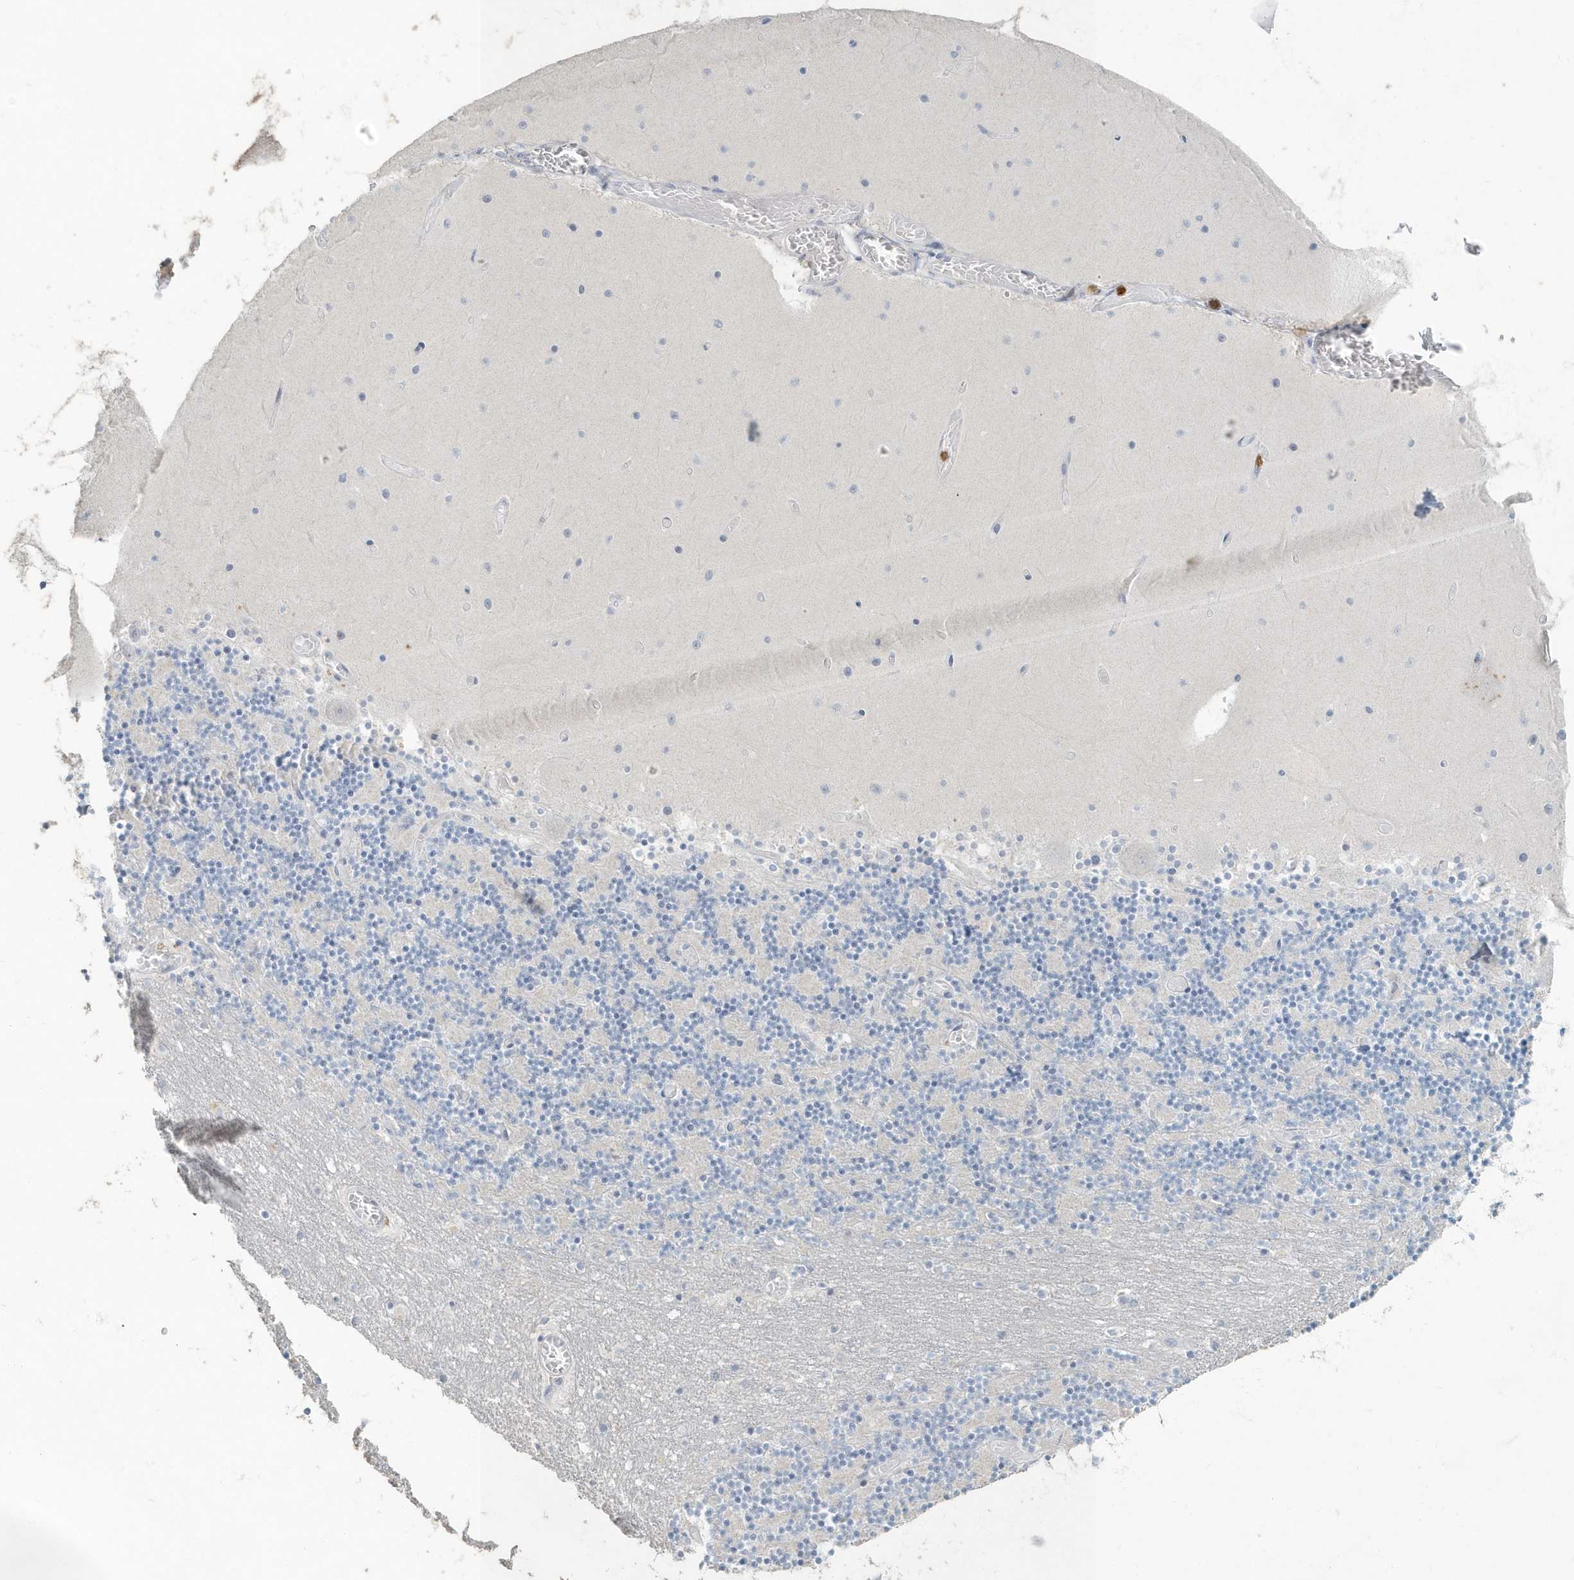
{"staining": {"intensity": "negative", "quantity": "none", "location": "none"}, "tissue": "cerebellum", "cell_type": "Cells in granular layer", "image_type": "normal", "snomed": [{"axis": "morphology", "description": "Normal tissue, NOS"}, {"axis": "topography", "description": "Cerebellum"}], "caption": "An immunohistochemistry (IHC) image of benign cerebellum is shown. There is no staining in cells in granular layer of cerebellum.", "gene": "MYOT", "patient": {"sex": "female", "age": 28}}